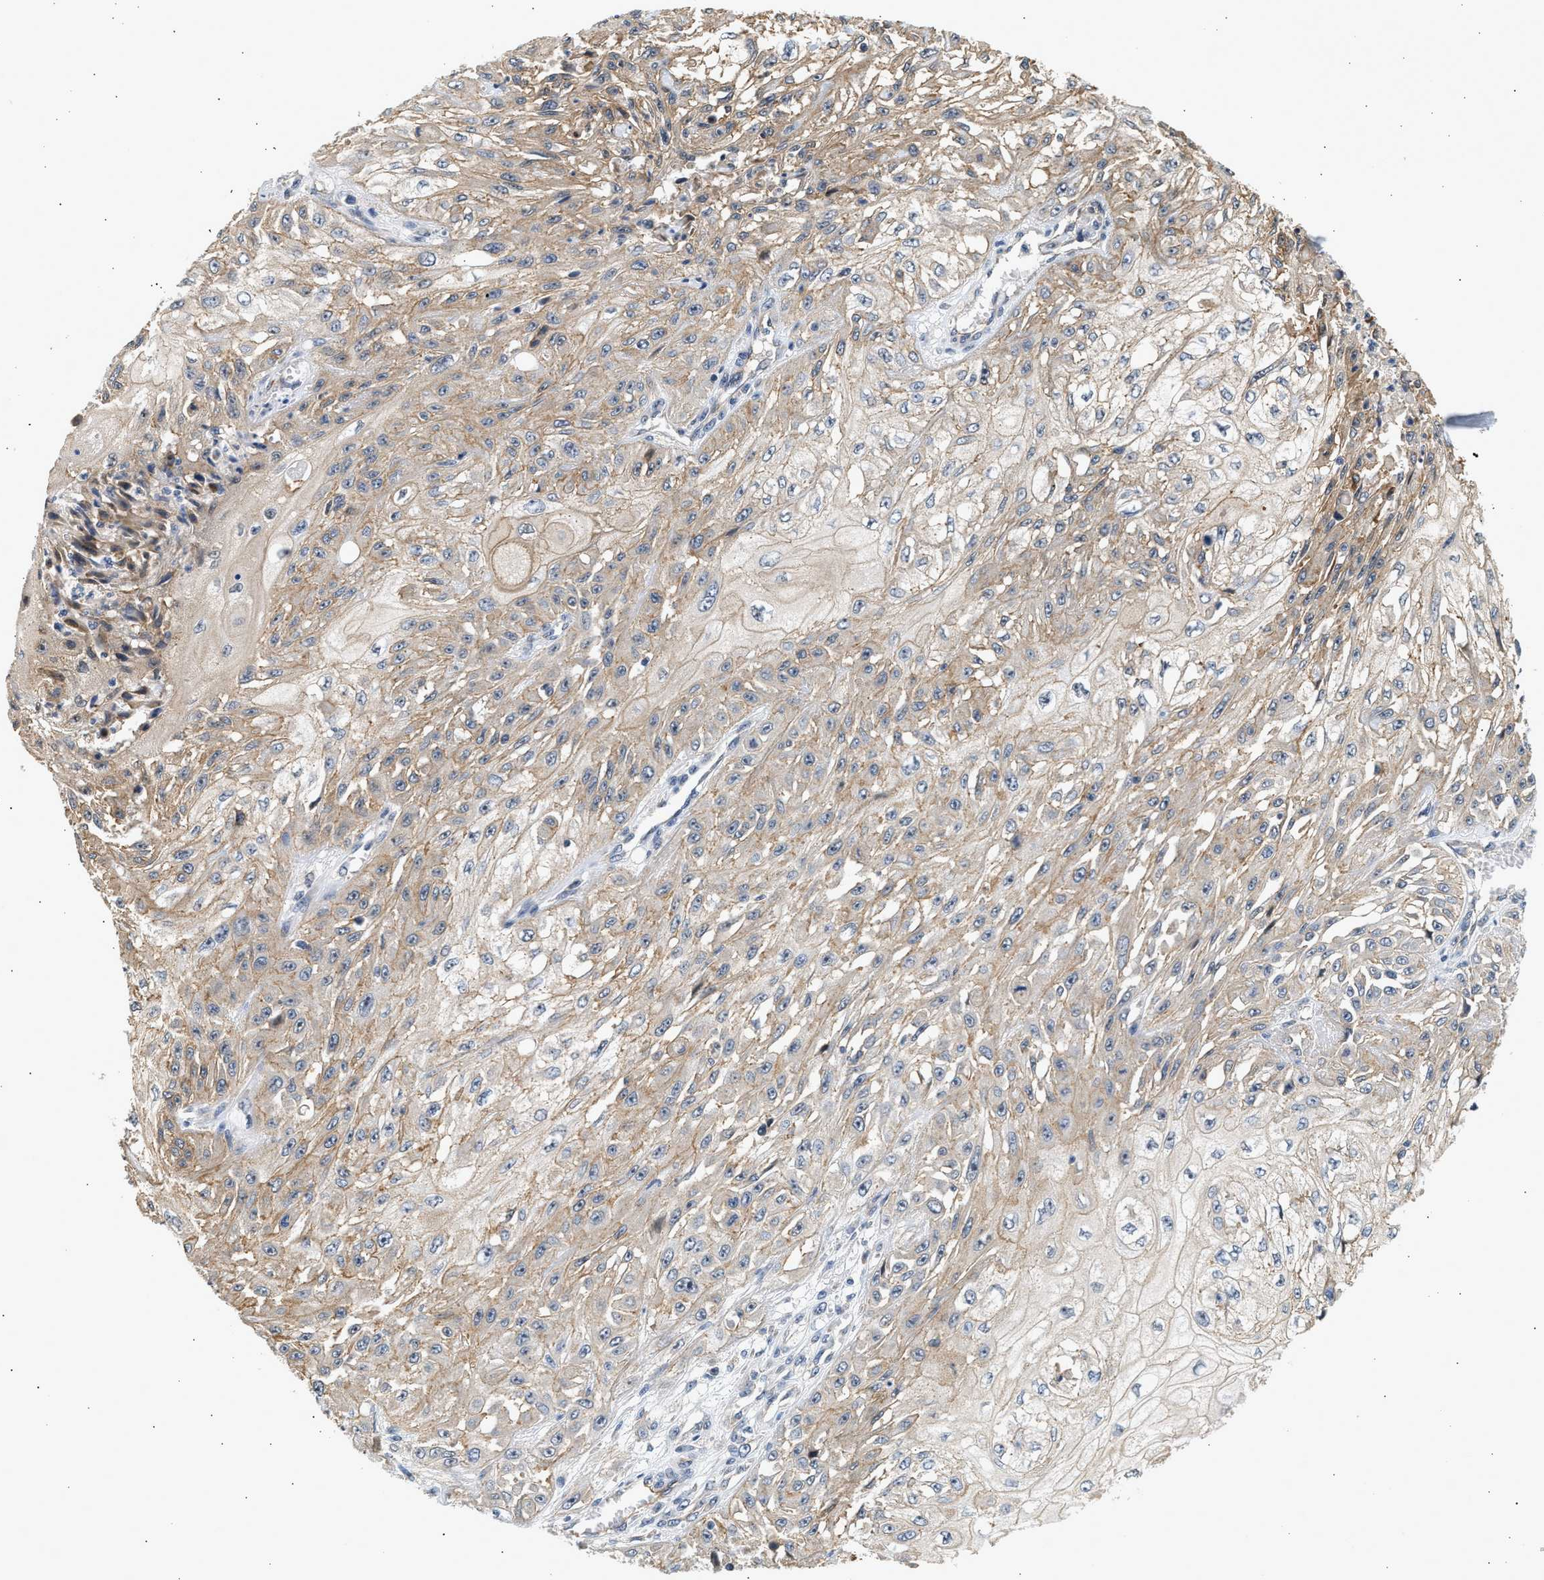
{"staining": {"intensity": "weak", "quantity": "25%-75%", "location": "cytoplasmic/membranous"}, "tissue": "skin cancer", "cell_type": "Tumor cells", "image_type": "cancer", "snomed": [{"axis": "morphology", "description": "Squamous cell carcinoma, NOS"}, {"axis": "morphology", "description": "Squamous cell carcinoma, metastatic, NOS"}, {"axis": "topography", "description": "Skin"}, {"axis": "topography", "description": "Lymph node"}], "caption": "Immunohistochemistry (DAB) staining of skin squamous cell carcinoma demonstrates weak cytoplasmic/membranous protein expression in approximately 25%-75% of tumor cells.", "gene": "DUSP14", "patient": {"sex": "male", "age": 75}}